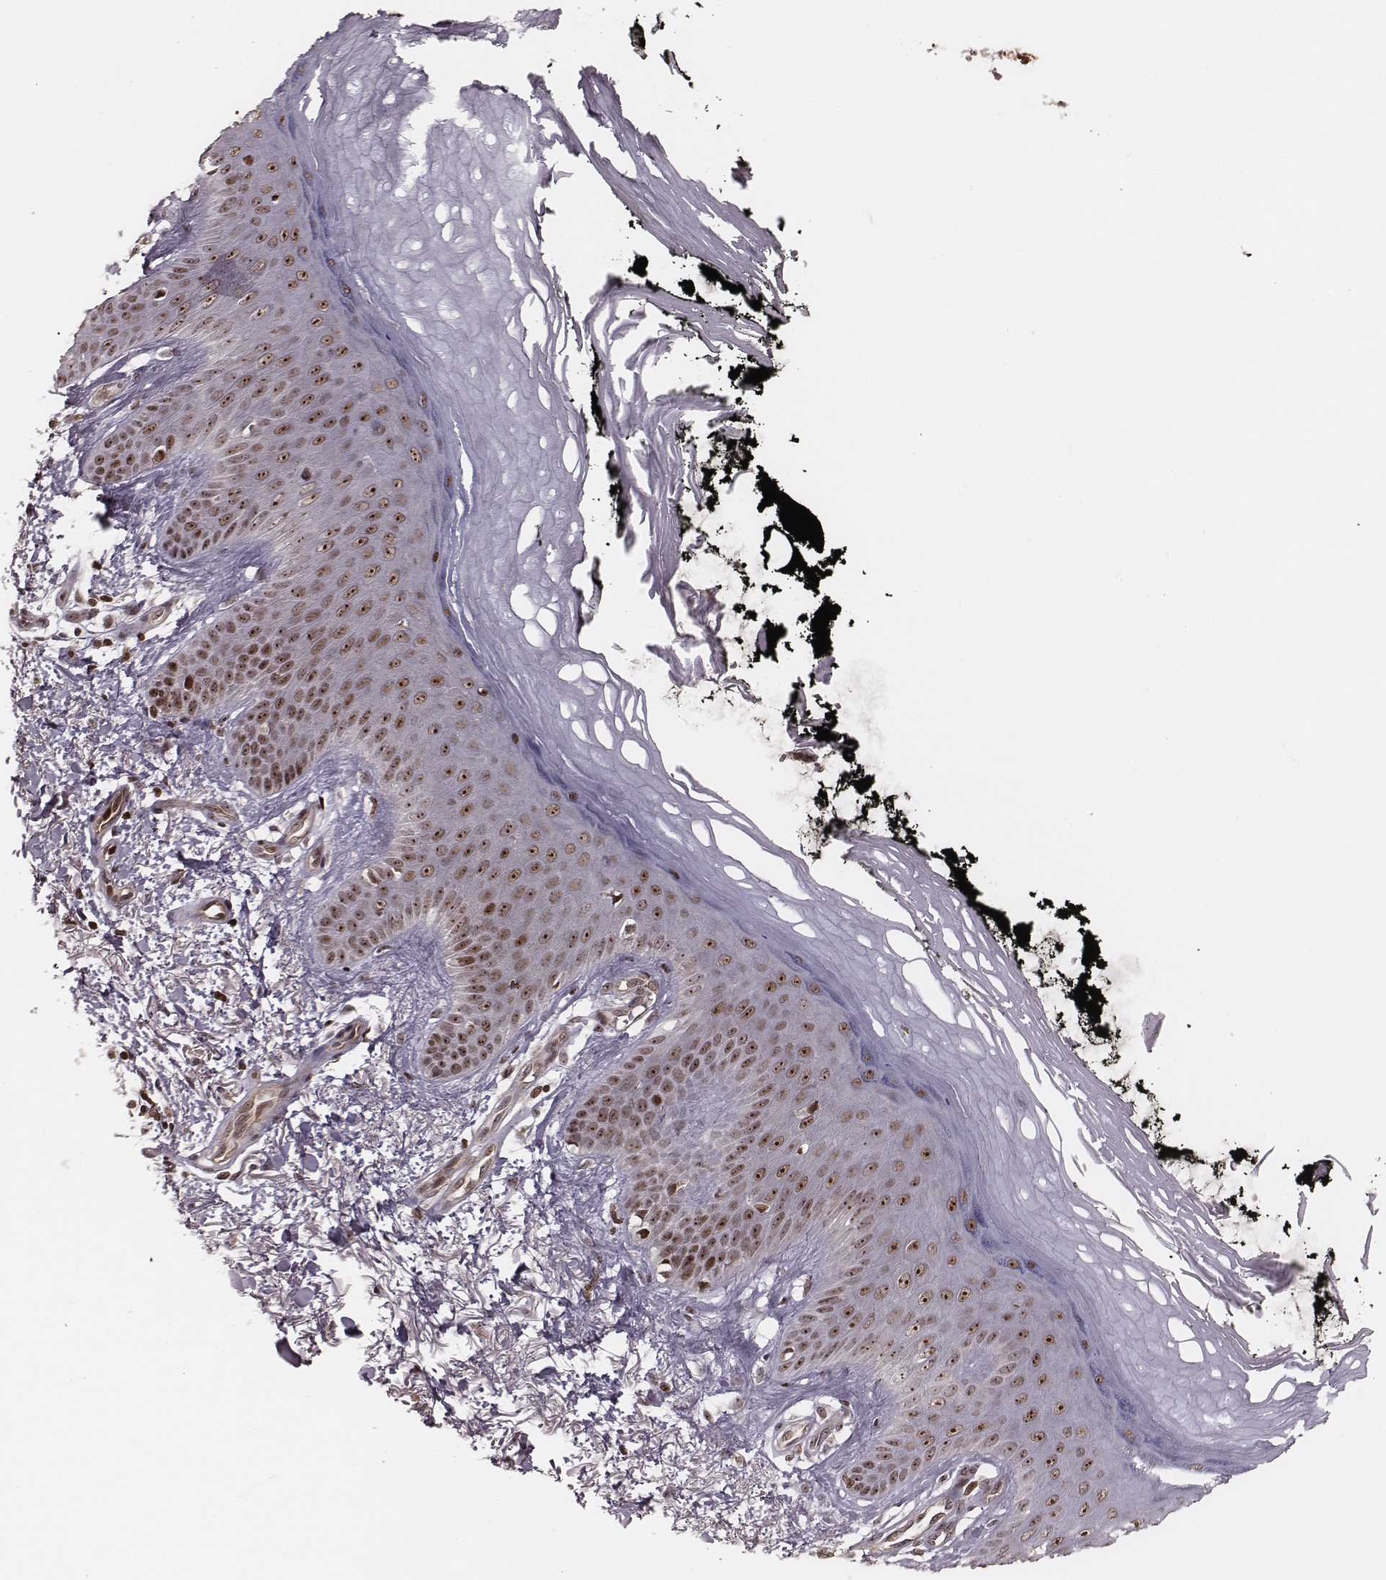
{"staining": {"intensity": "moderate", "quantity": ">75%", "location": "nuclear"}, "tissue": "melanoma", "cell_type": "Tumor cells", "image_type": "cancer", "snomed": [{"axis": "morphology", "description": "Malignant melanoma, NOS"}, {"axis": "topography", "description": "Skin"}], "caption": "Moderate nuclear expression is present in about >75% of tumor cells in malignant melanoma.", "gene": "VRK3", "patient": {"sex": "female", "age": 80}}